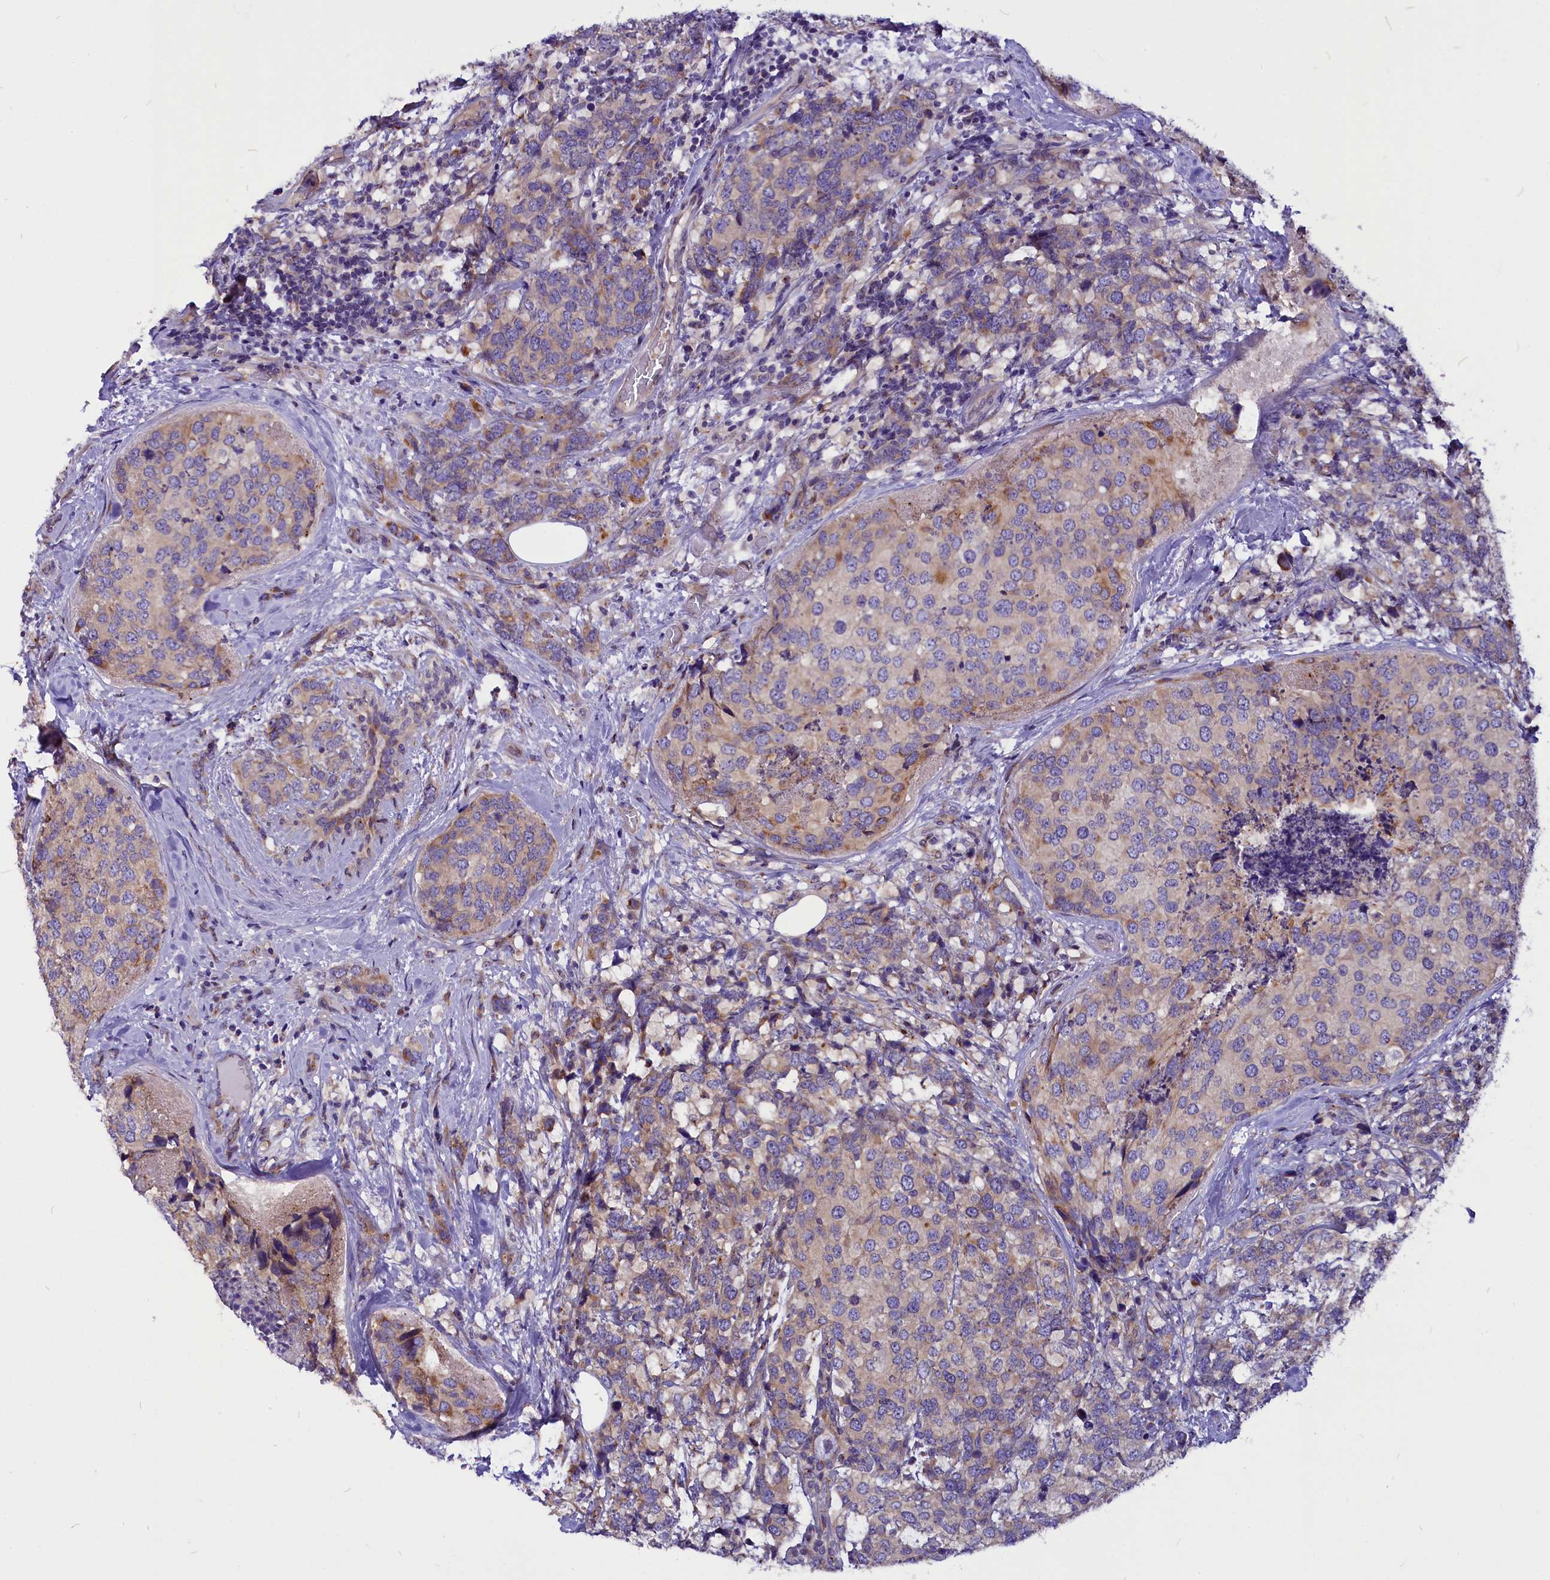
{"staining": {"intensity": "weak", "quantity": "<25%", "location": "cytoplasmic/membranous"}, "tissue": "breast cancer", "cell_type": "Tumor cells", "image_type": "cancer", "snomed": [{"axis": "morphology", "description": "Lobular carcinoma"}, {"axis": "topography", "description": "Breast"}], "caption": "Tumor cells are negative for protein expression in human lobular carcinoma (breast).", "gene": "CEP170", "patient": {"sex": "female", "age": 59}}